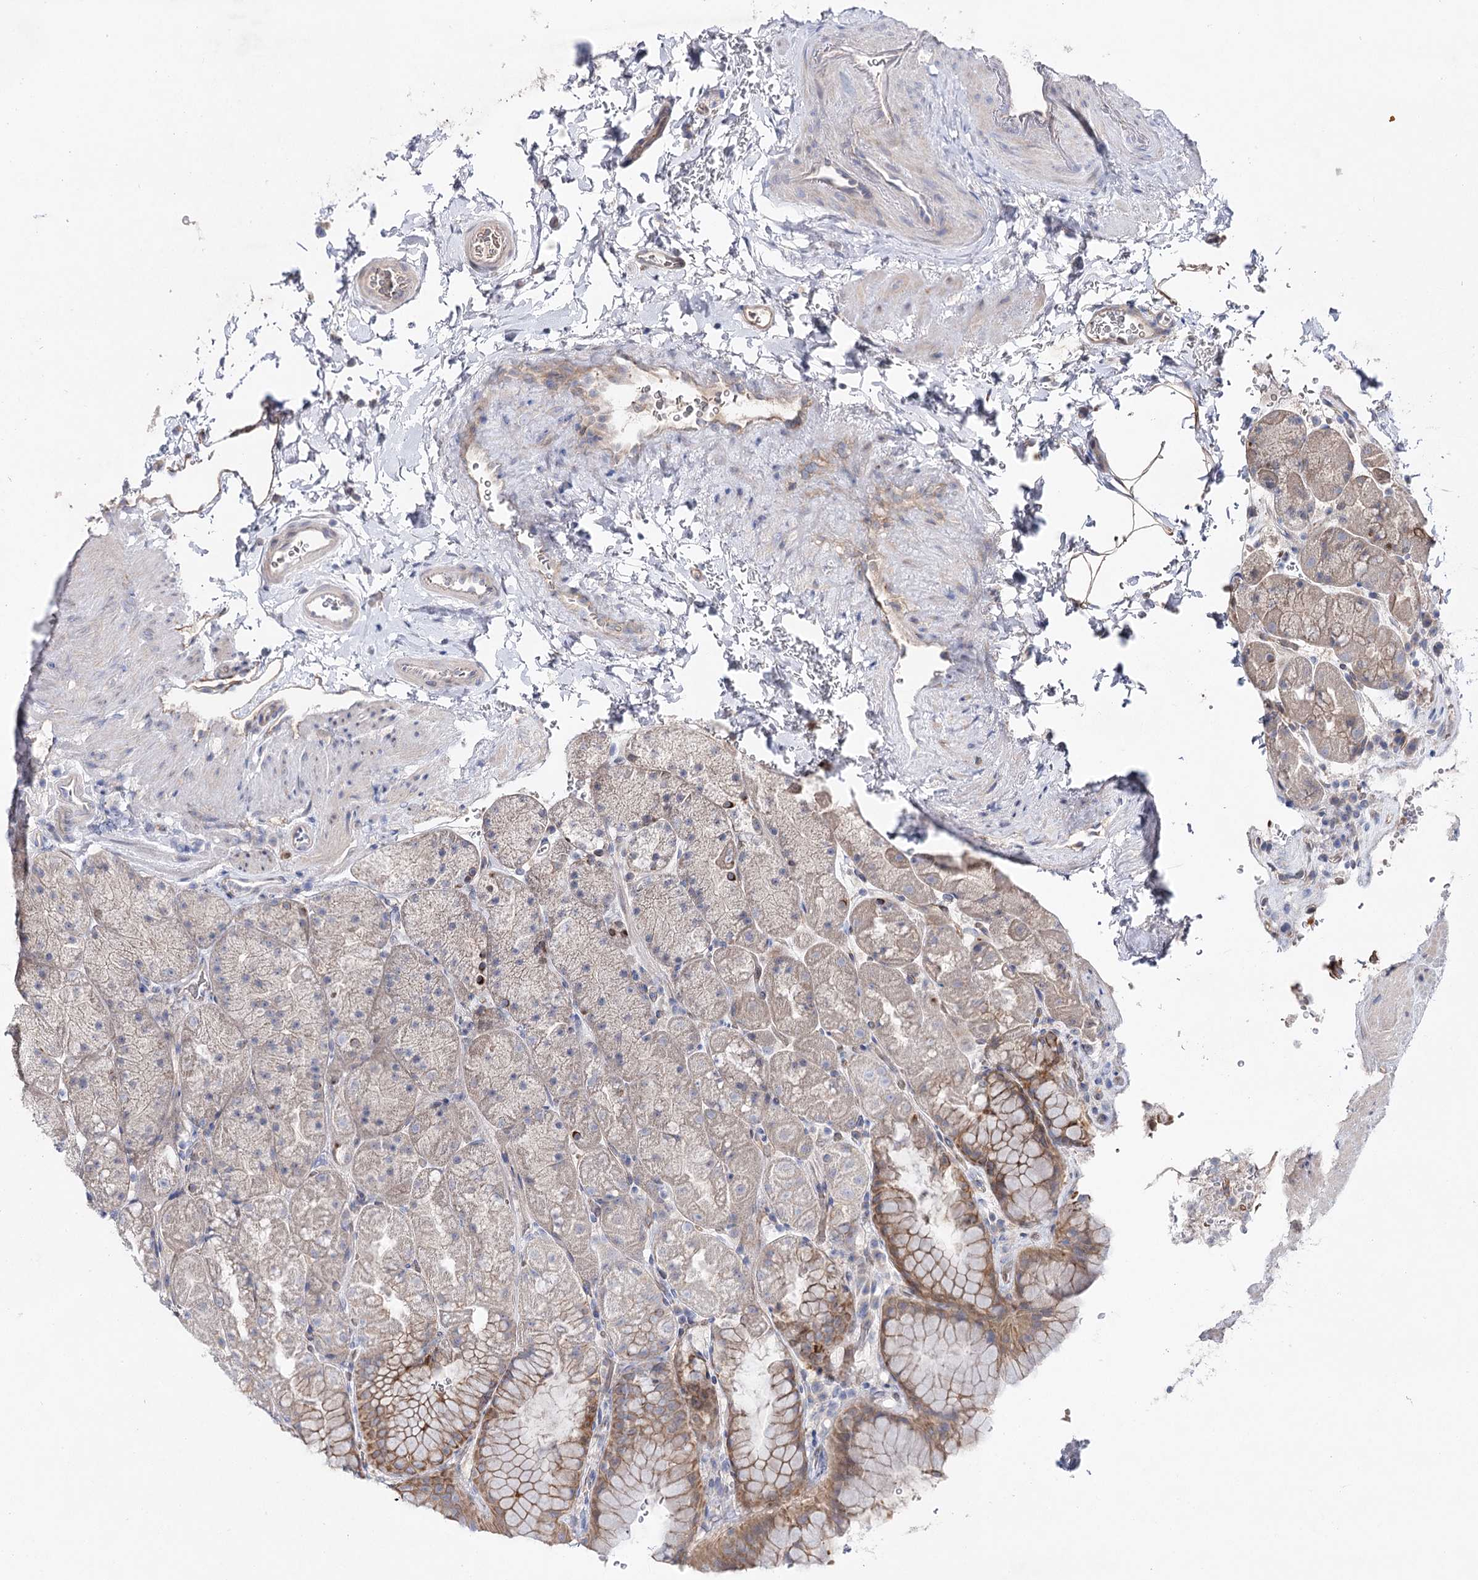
{"staining": {"intensity": "moderate", "quantity": "25%-75%", "location": "cytoplasmic/membranous"}, "tissue": "stomach", "cell_type": "Glandular cells", "image_type": "normal", "snomed": [{"axis": "morphology", "description": "Normal tissue, NOS"}, {"axis": "topography", "description": "Stomach, upper"}, {"axis": "topography", "description": "Stomach, lower"}], "caption": "Immunohistochemical staining of unremarkable stomach demonstrates 25%-75% levels of moderate cytoplasmic/membranous protein staining in approximately 25%-75% of glandular cells. The staining was performed using DAB to visualize the protein expression in brown, while the nuclei were stained in blue with hematoxylin (Magnification: 20x).", "gene": "LRRC14B", "patient": {"sex": "male", "age": 67}}